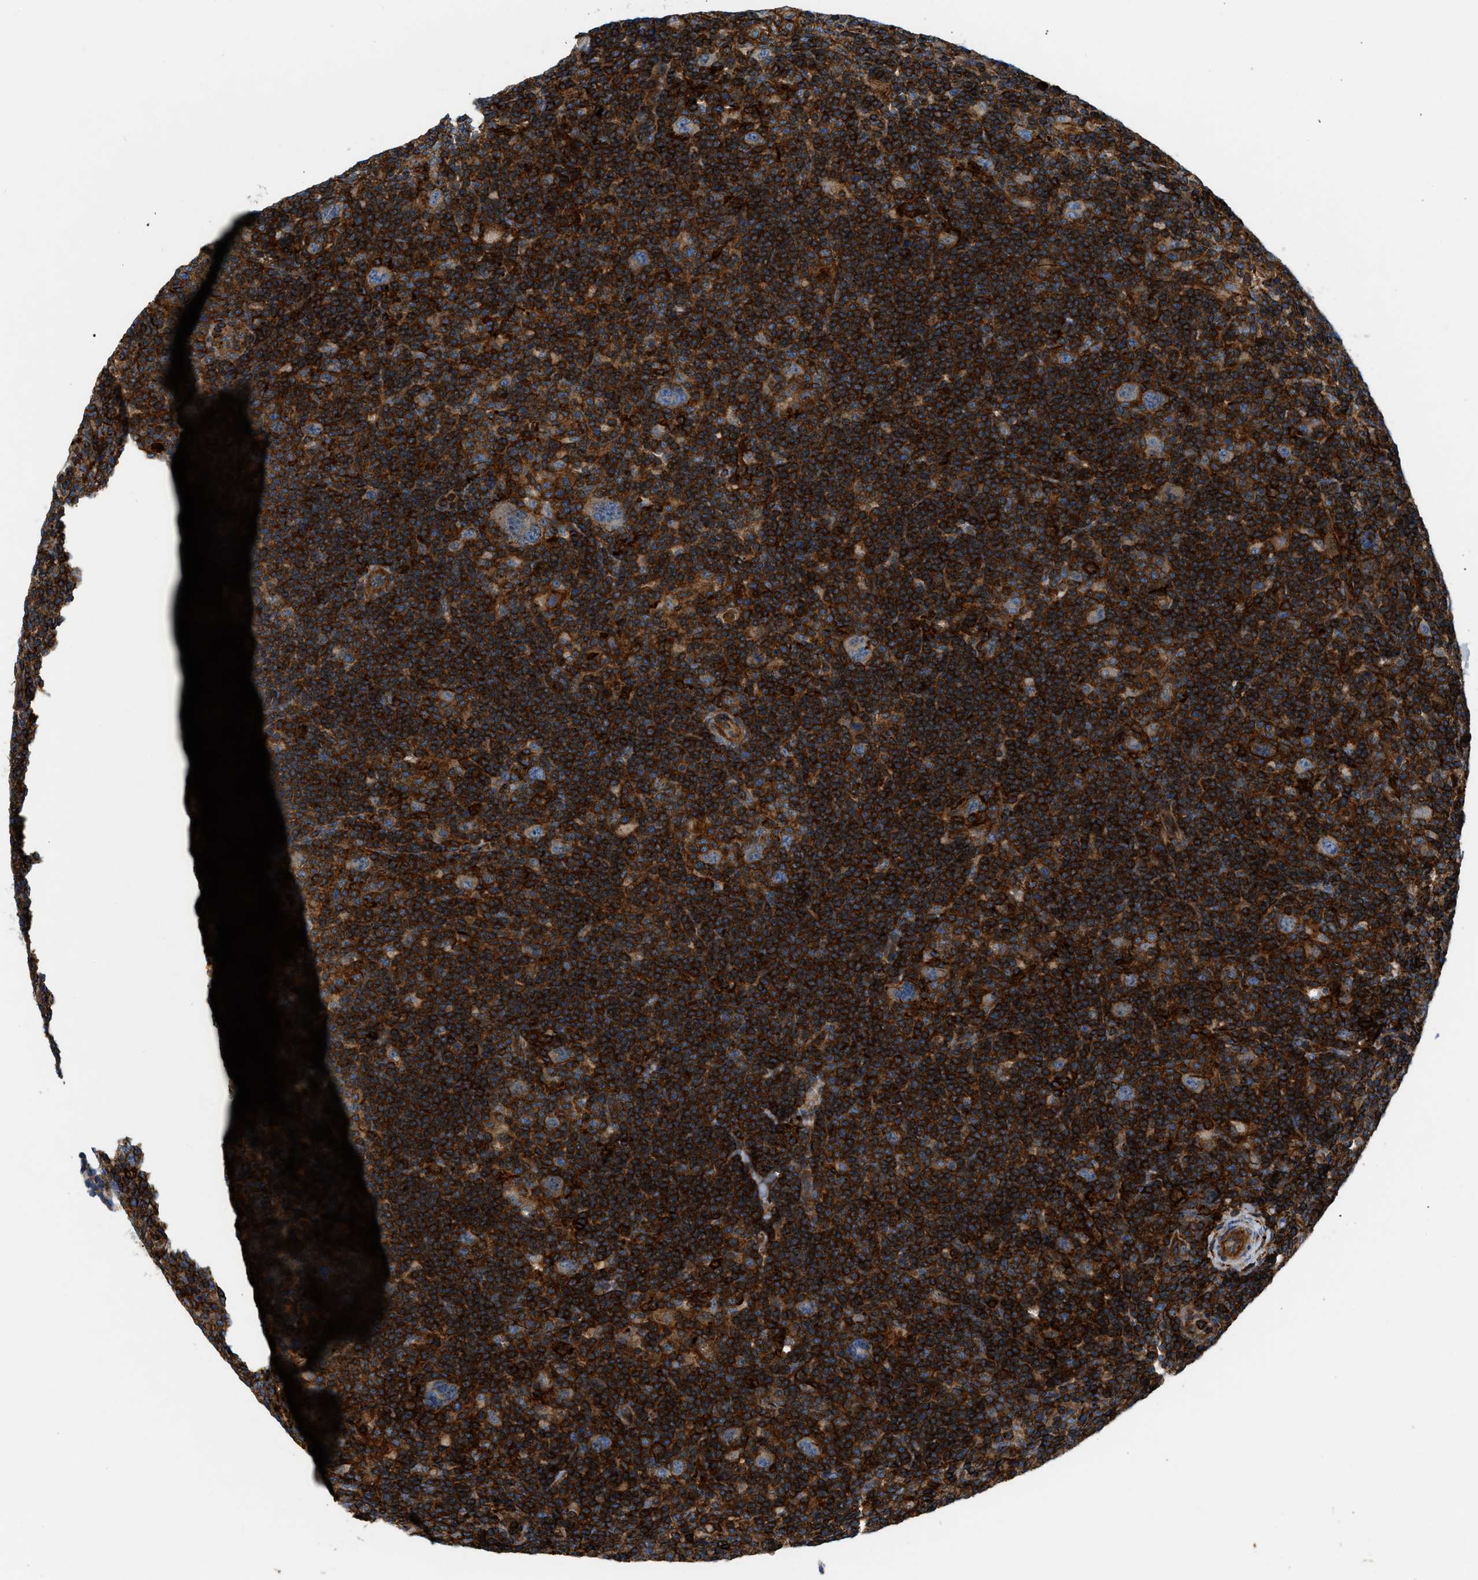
{"staining": {"intensity": "weak", "quantity": "25%-75%", "location": "cytoplasmic/membranous"}, "tissue": "lymphoma", "cell_type": "Tumor cells", "image_type": "cancer", "snomed": [{"axis": "morphology", "description": "Hodgkin's disease, NOS"}, {"axis": "topography", "description": "Lymph node"}], "caption": "Hodgkin's disease was stained to show a protein in brown. There is low levels of weak cytoplasmic/membranous expression in approximately 25%-75% of tumor cells.", "gene": "DHODH", "patient": {"sex": "female", "age": 57}}